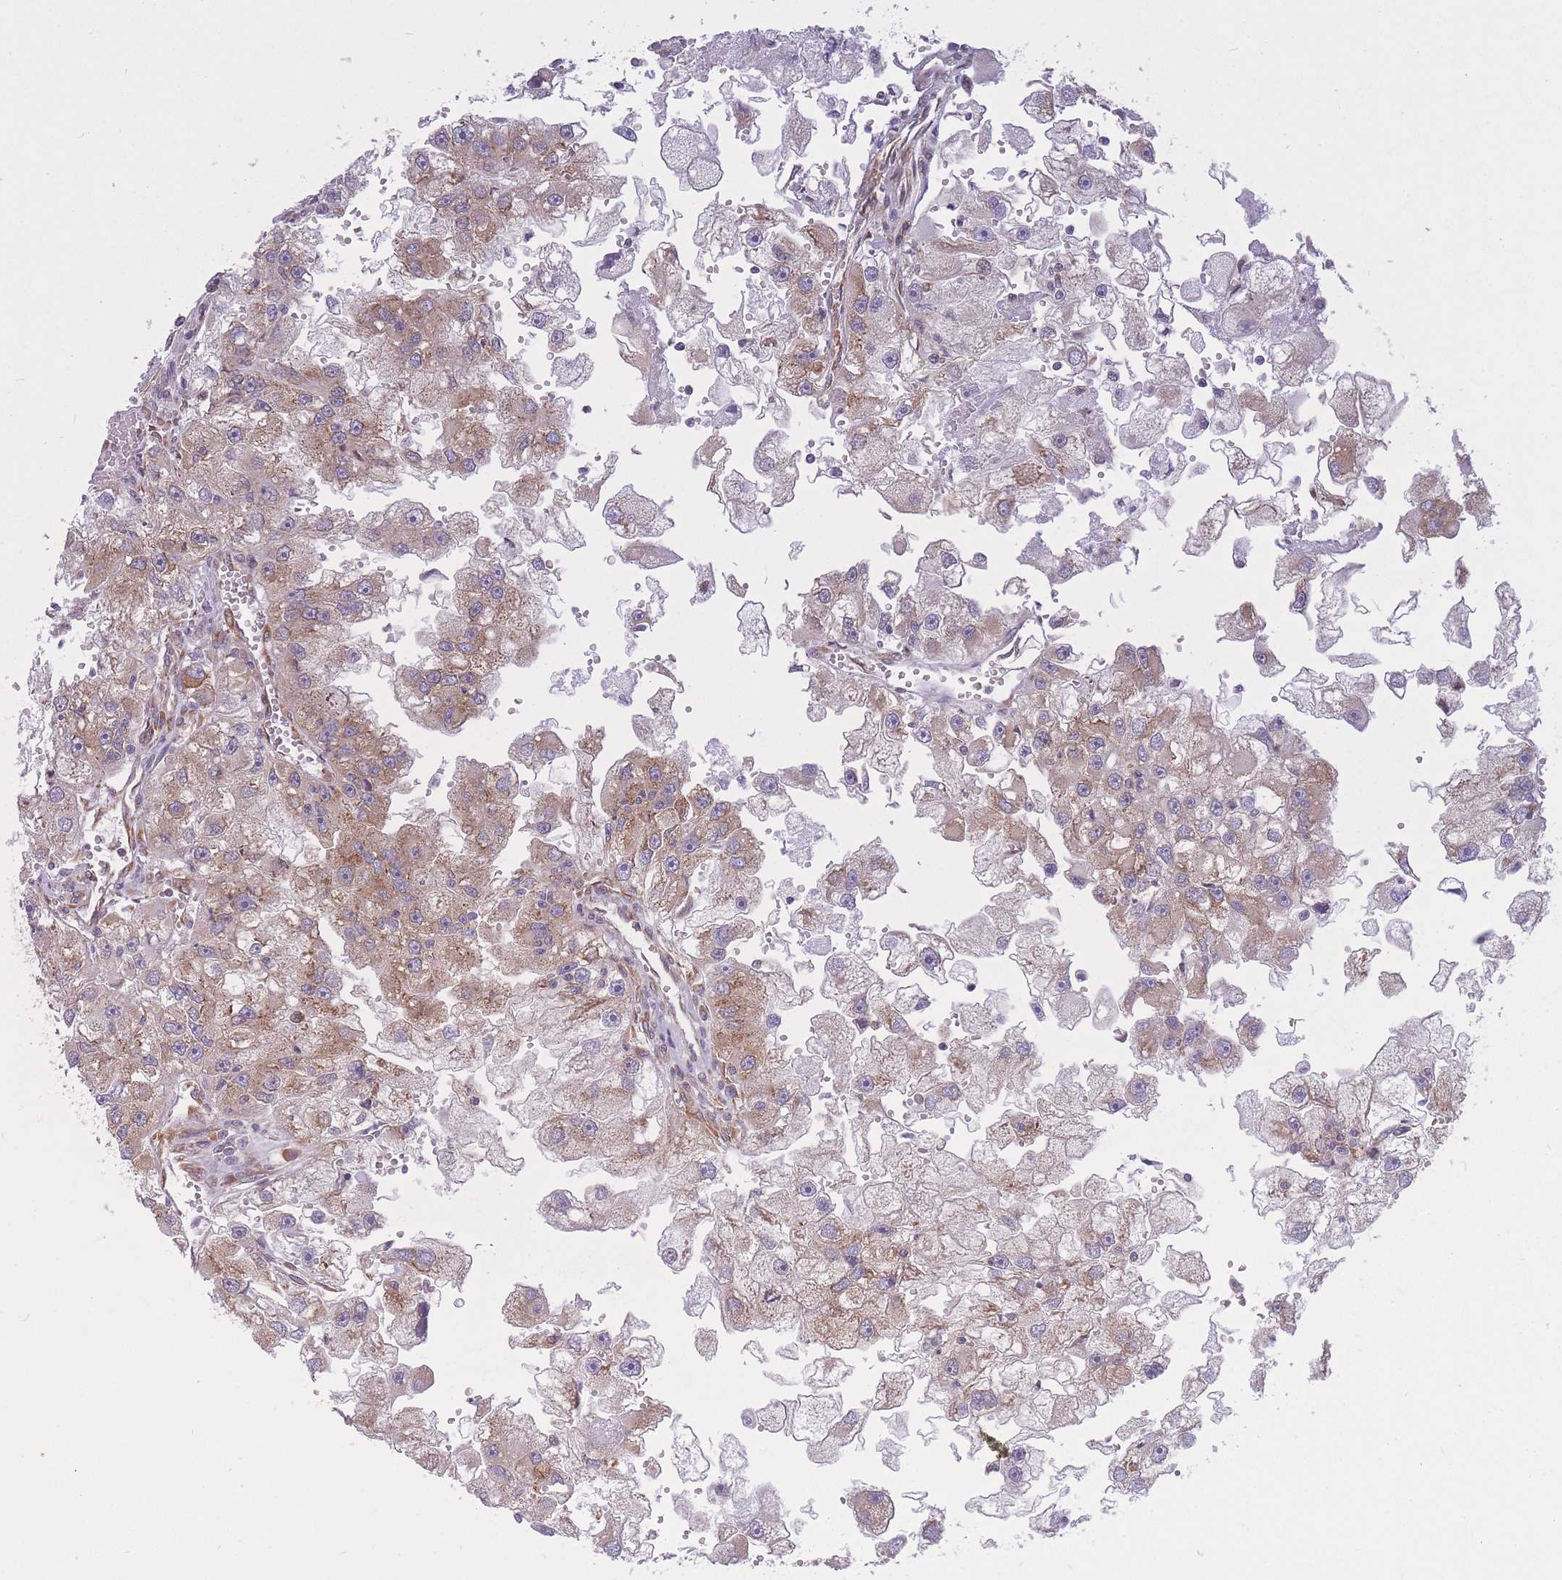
{"staining": {"intensity": "moderate", "quantity": "25%-75%", "location": "cytoplasmic/membranous"}, "tissue": "renal cancer", "cell_type": "Tumor cells", "image_type": "cancer", "snomed": [{"axis": "morphology", "description": "Adenocarcinoma, NOS"}, {"axis": "topography", "description": "Kidney"}], "caption": "IHC micrograph of neoplastic tissue: renal adenocarcinoma stained using immunohistochemistry (IHC) exhibits medium levels of moderate protein expression localized specifically in the cytoplasmic/membranous of tumor cells, appearing as a cytoplasmic/membranous brown color.", "gene": "CCDC124", "patient": {"sex": "male", "age": 63}}